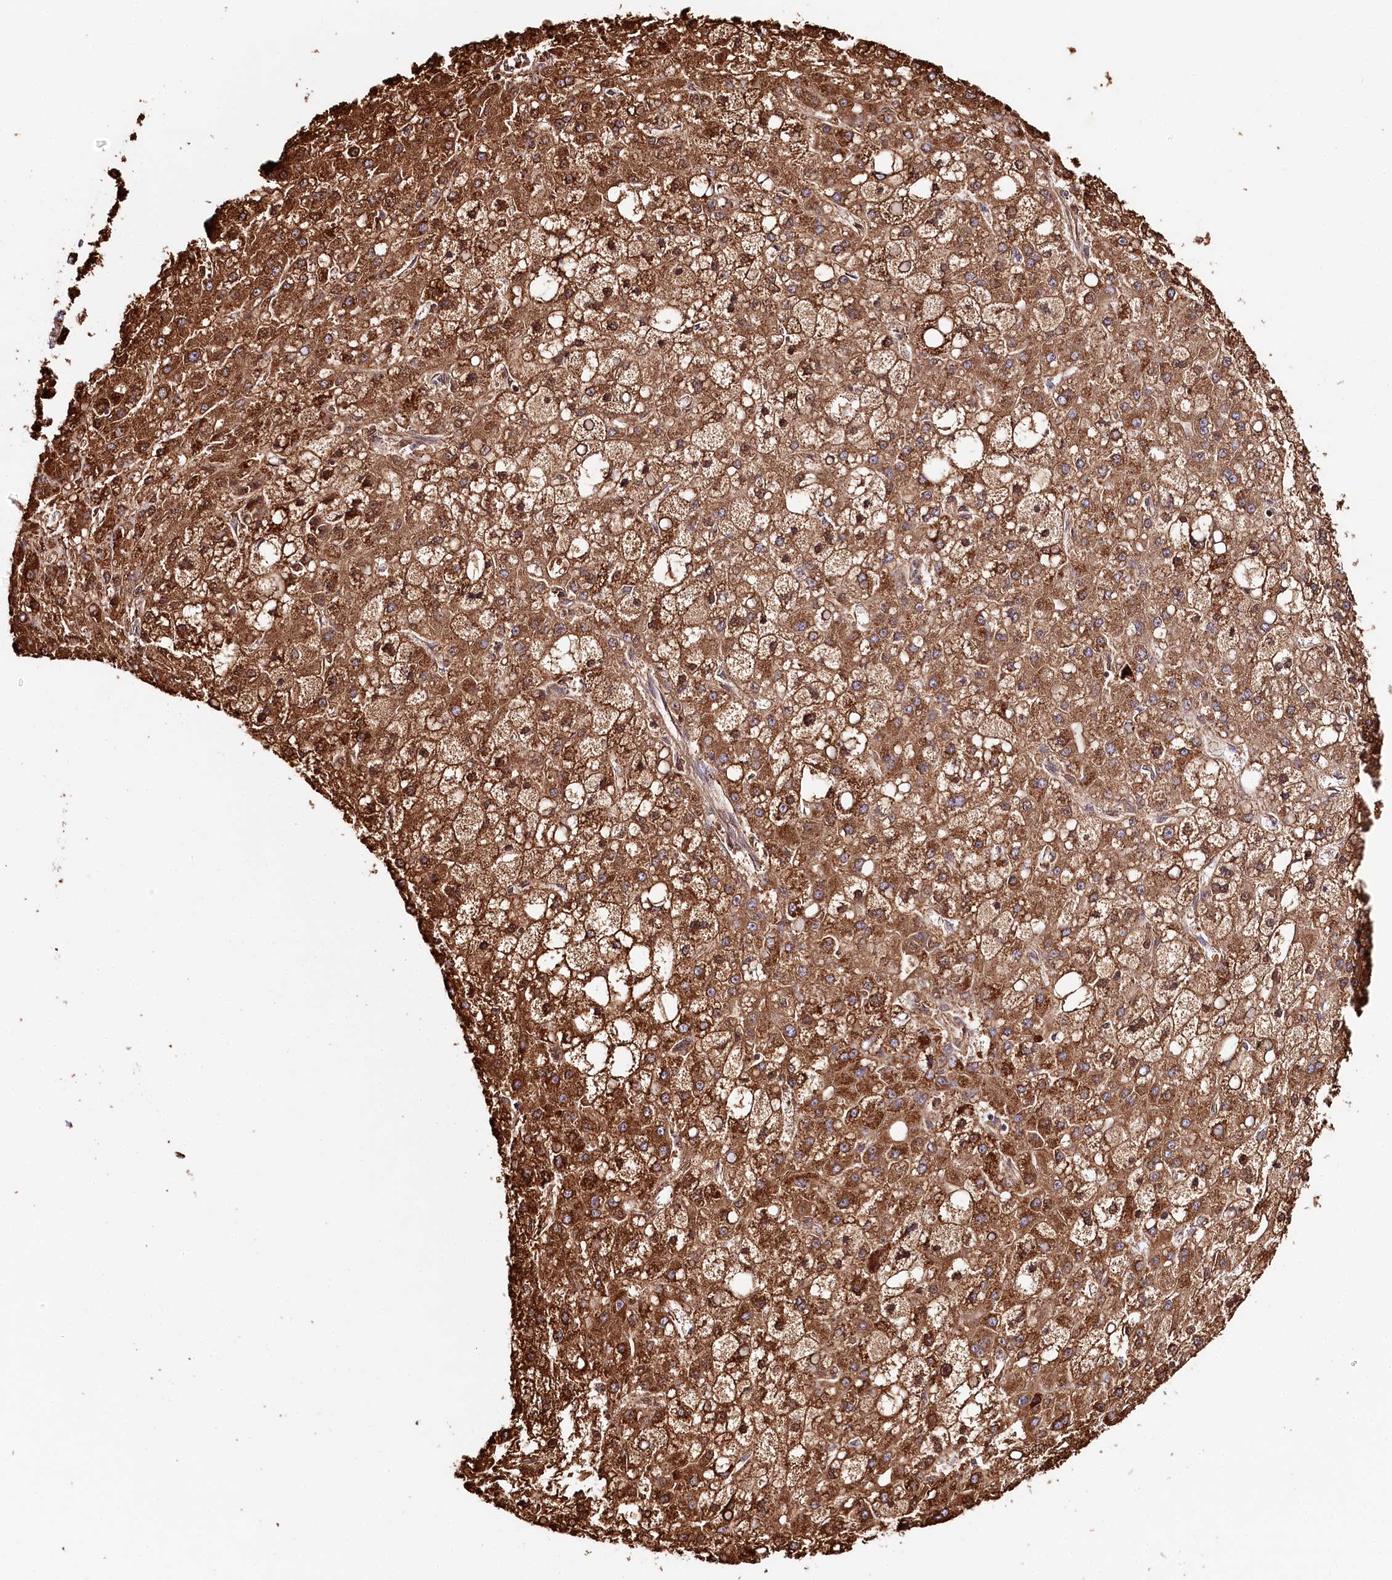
{"staining": {"intensity": "strong", "quantity": ">75%", "location": "cytoplasmic/membranous,nuclear"}, "tissue": "liver cancer", "cell_type": "Tumor cells", "image_type": "cancer", "snomed": [{"axis": "morphology", "description": "Carcinoma, Hepatocellular, NOS"}, {"axis": "topography", "description": "Liver"}], "caption": "There is high levels of strong cytoplasmic/membranous and nuclear staining in tumor cells of liver cancer (hepatocellular carcinoma), as demonstrated by immunohistochemical staining (brown color).", "gene": "DAPK1", "patient": {"sex": "male", "age": 67}}